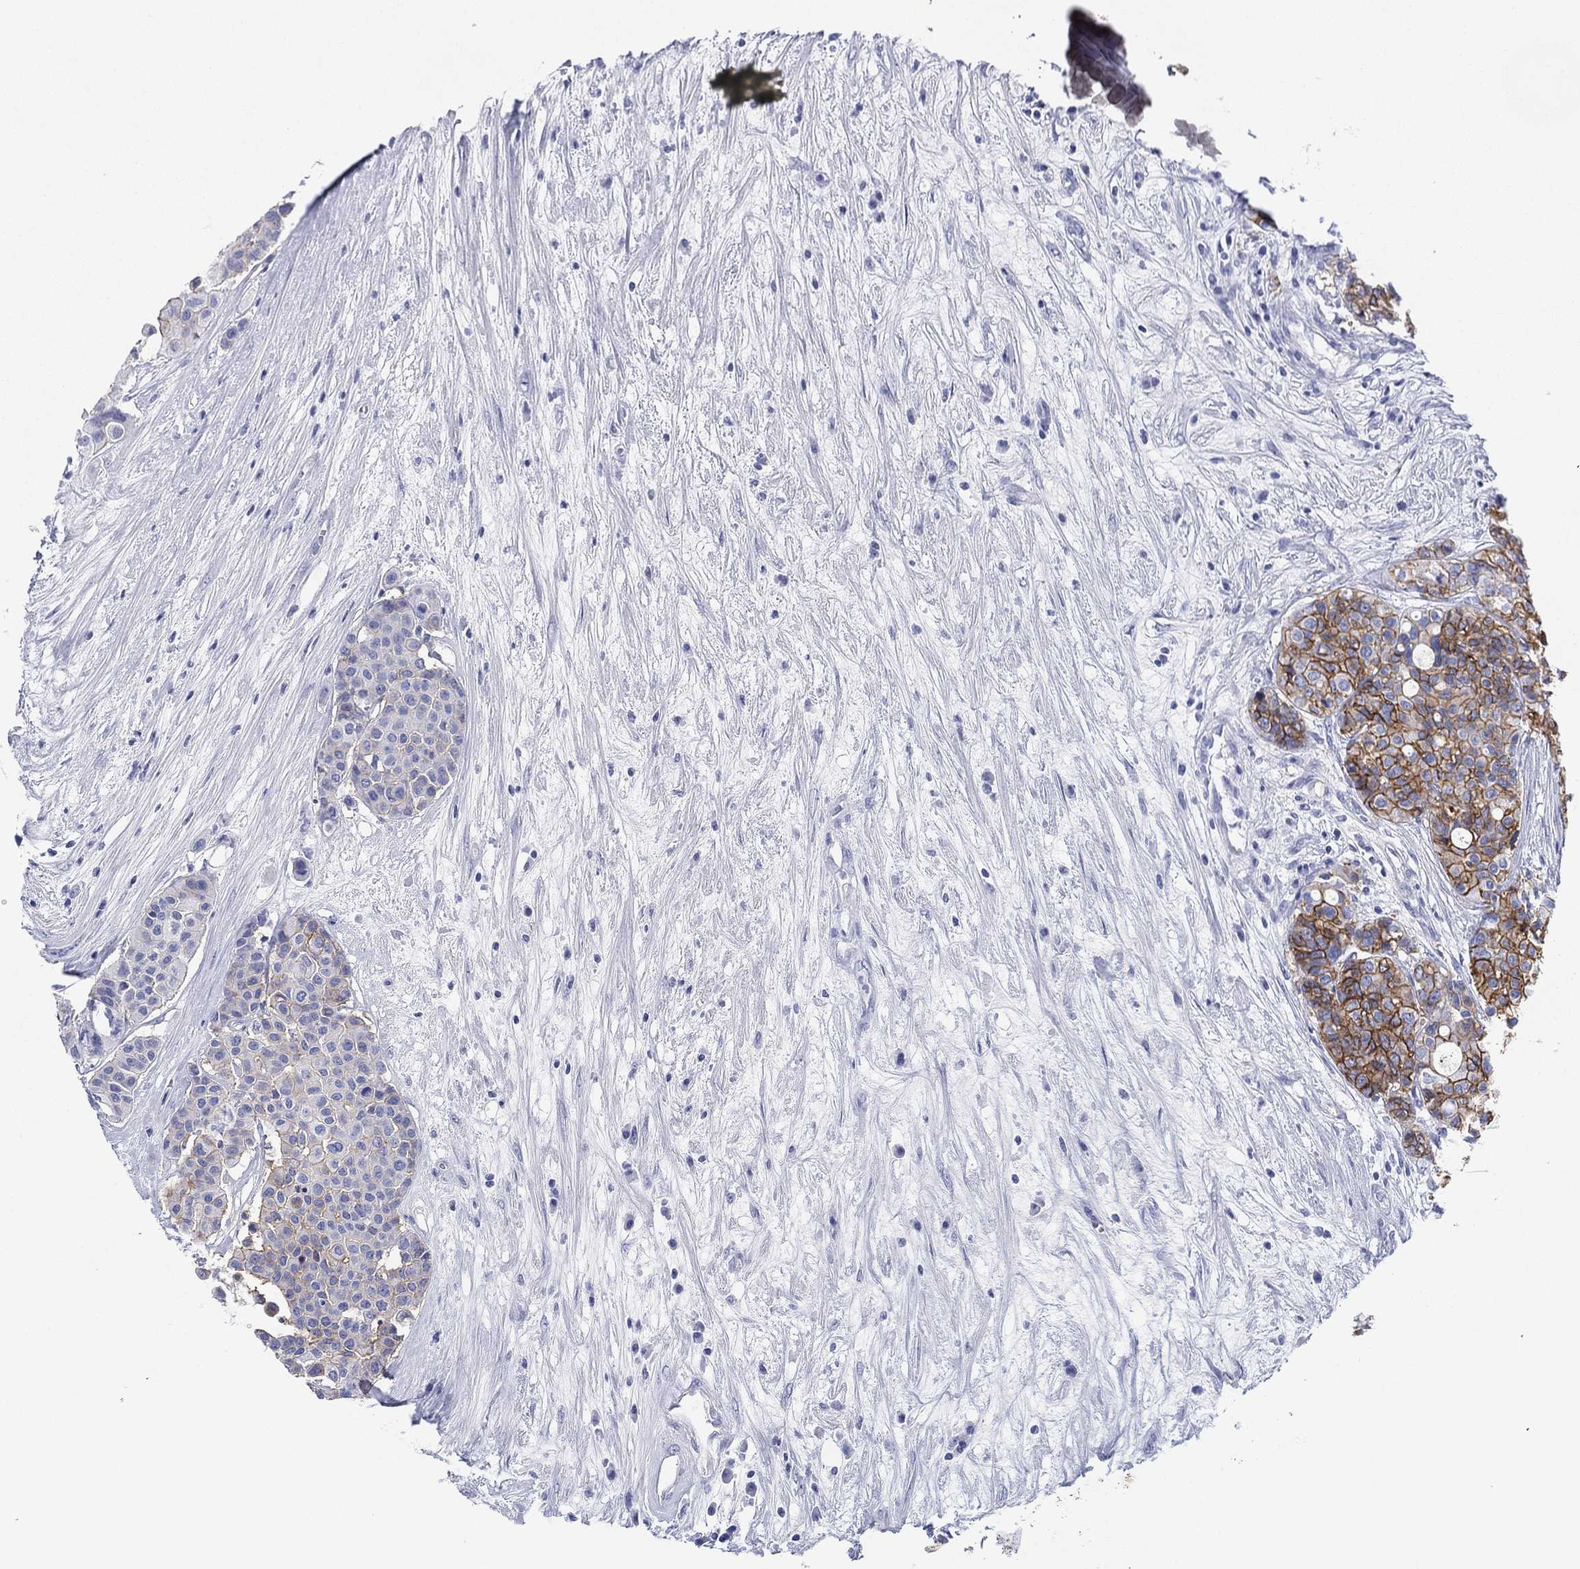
{"staining": {"intensity": "strong", "quantity": ">75%", "location": "cytoplasmic/membranous"}, "tissue": "carcinoid", "cell_type": "Tumor cells", "image_type": "cancer", "snomed": [{"axis": "morphology", "description": "Carcinoid, malignant, NOS"}, {"axis": "topography", "description": "Colon"}], "caption": "Human carcinoid stained for a protein (brown) reveals strong cytoplasmic/membranous positive positivity in about >75% of tumor cells.", "gene": "ATP1B1", "patient": {"sex": "male", "age": 81}}